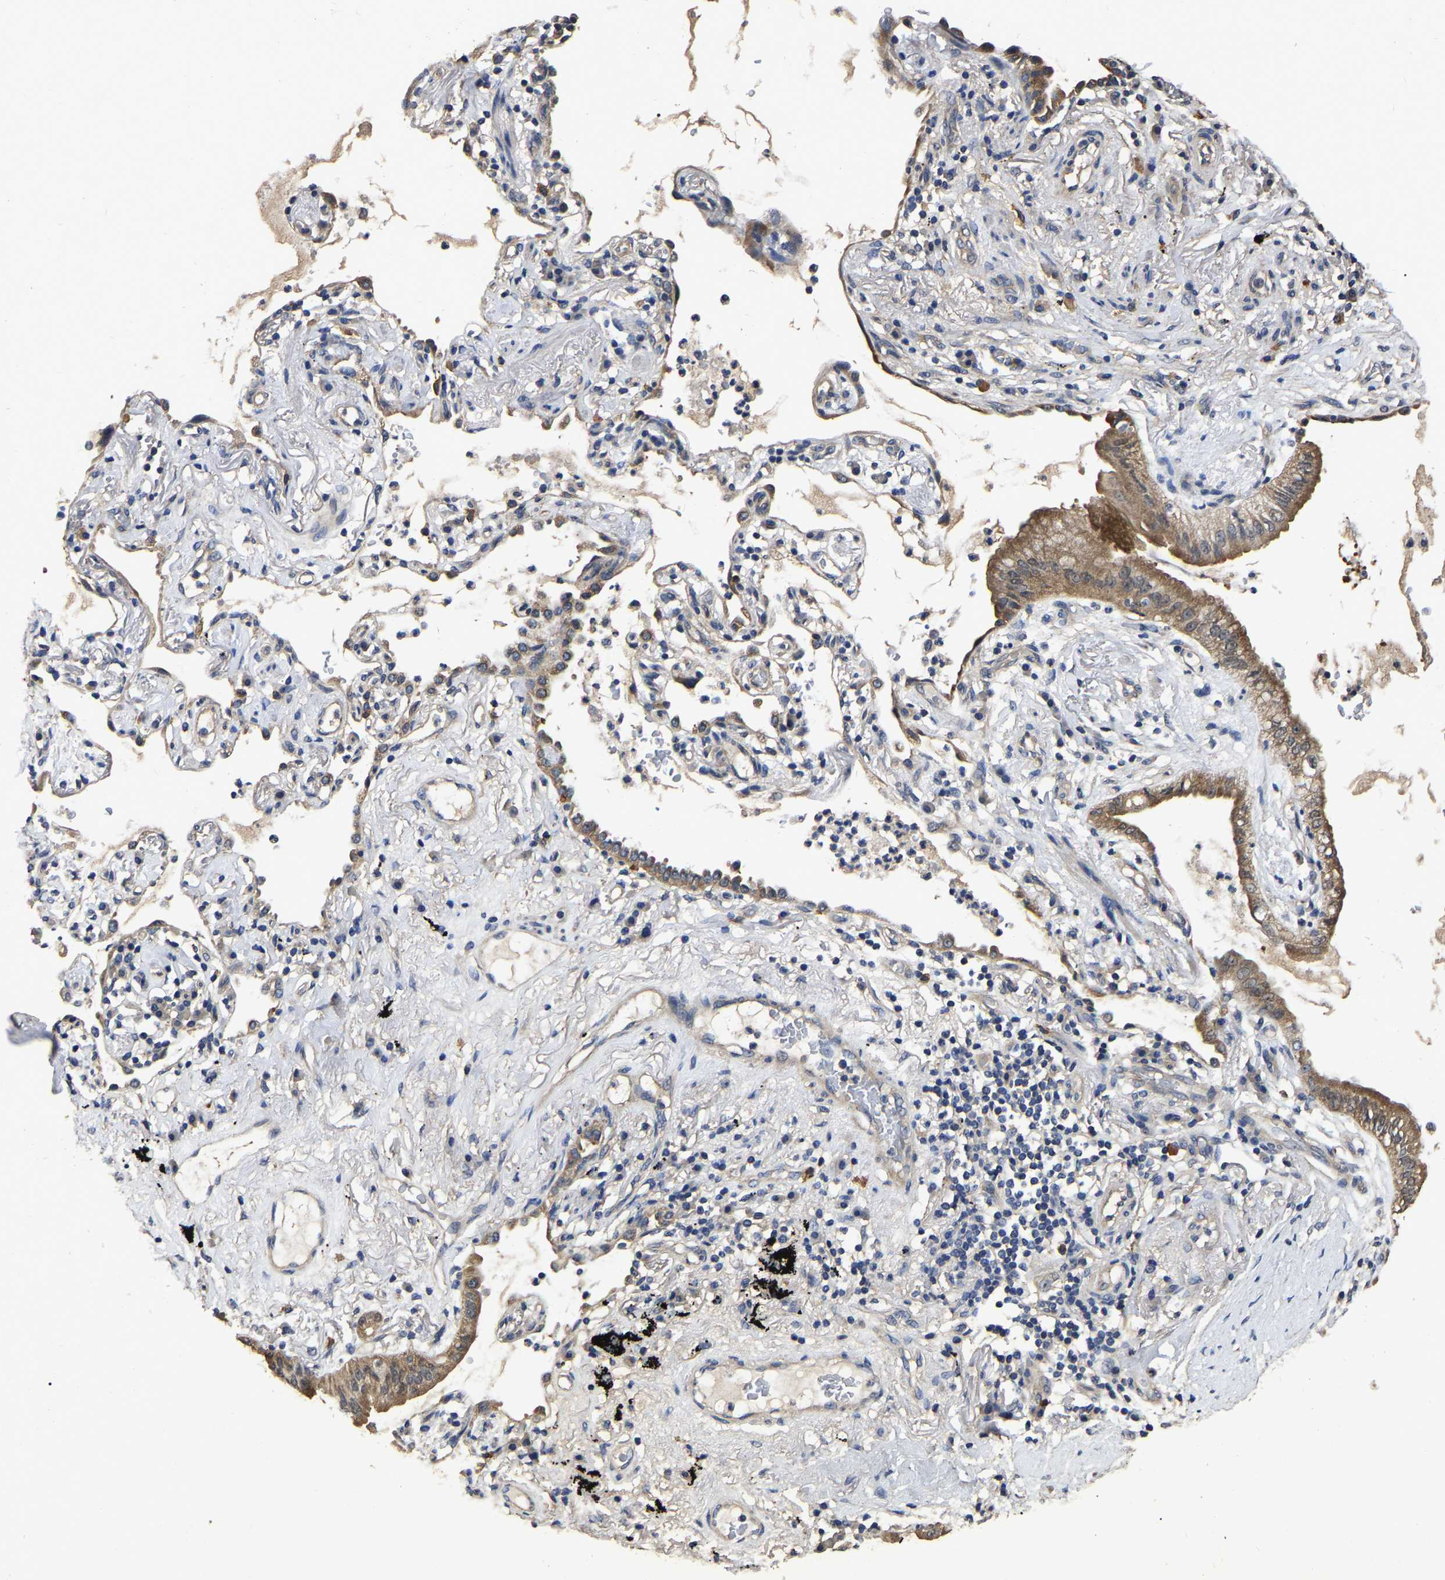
{"staining": {"intensity": "moderate", "quantity": ">75%", "location": "cytoplasmic/membranous"}, "tissue": "lung cancer", "cell_type": "Tumor cells", "image_type": "cancer", "snomed": [{"axis": "morphology", "description": "Normal tissue, NOS"}, {"axis": "morphology", "description": "Adenocarcinoma, NOS"}, {"axis": "topography", "description": "Bronchus"}, {"axis": "topography", "description": "Lung"}], "caption": "Immunohistochemistry (DAB) staining of lung cancer displays moderate cytoplasmic/membranous protein positivity in approximately >75% of tumor cells.", "gene": "STK32C", "patient": {"sex": "female", "age": 70}}